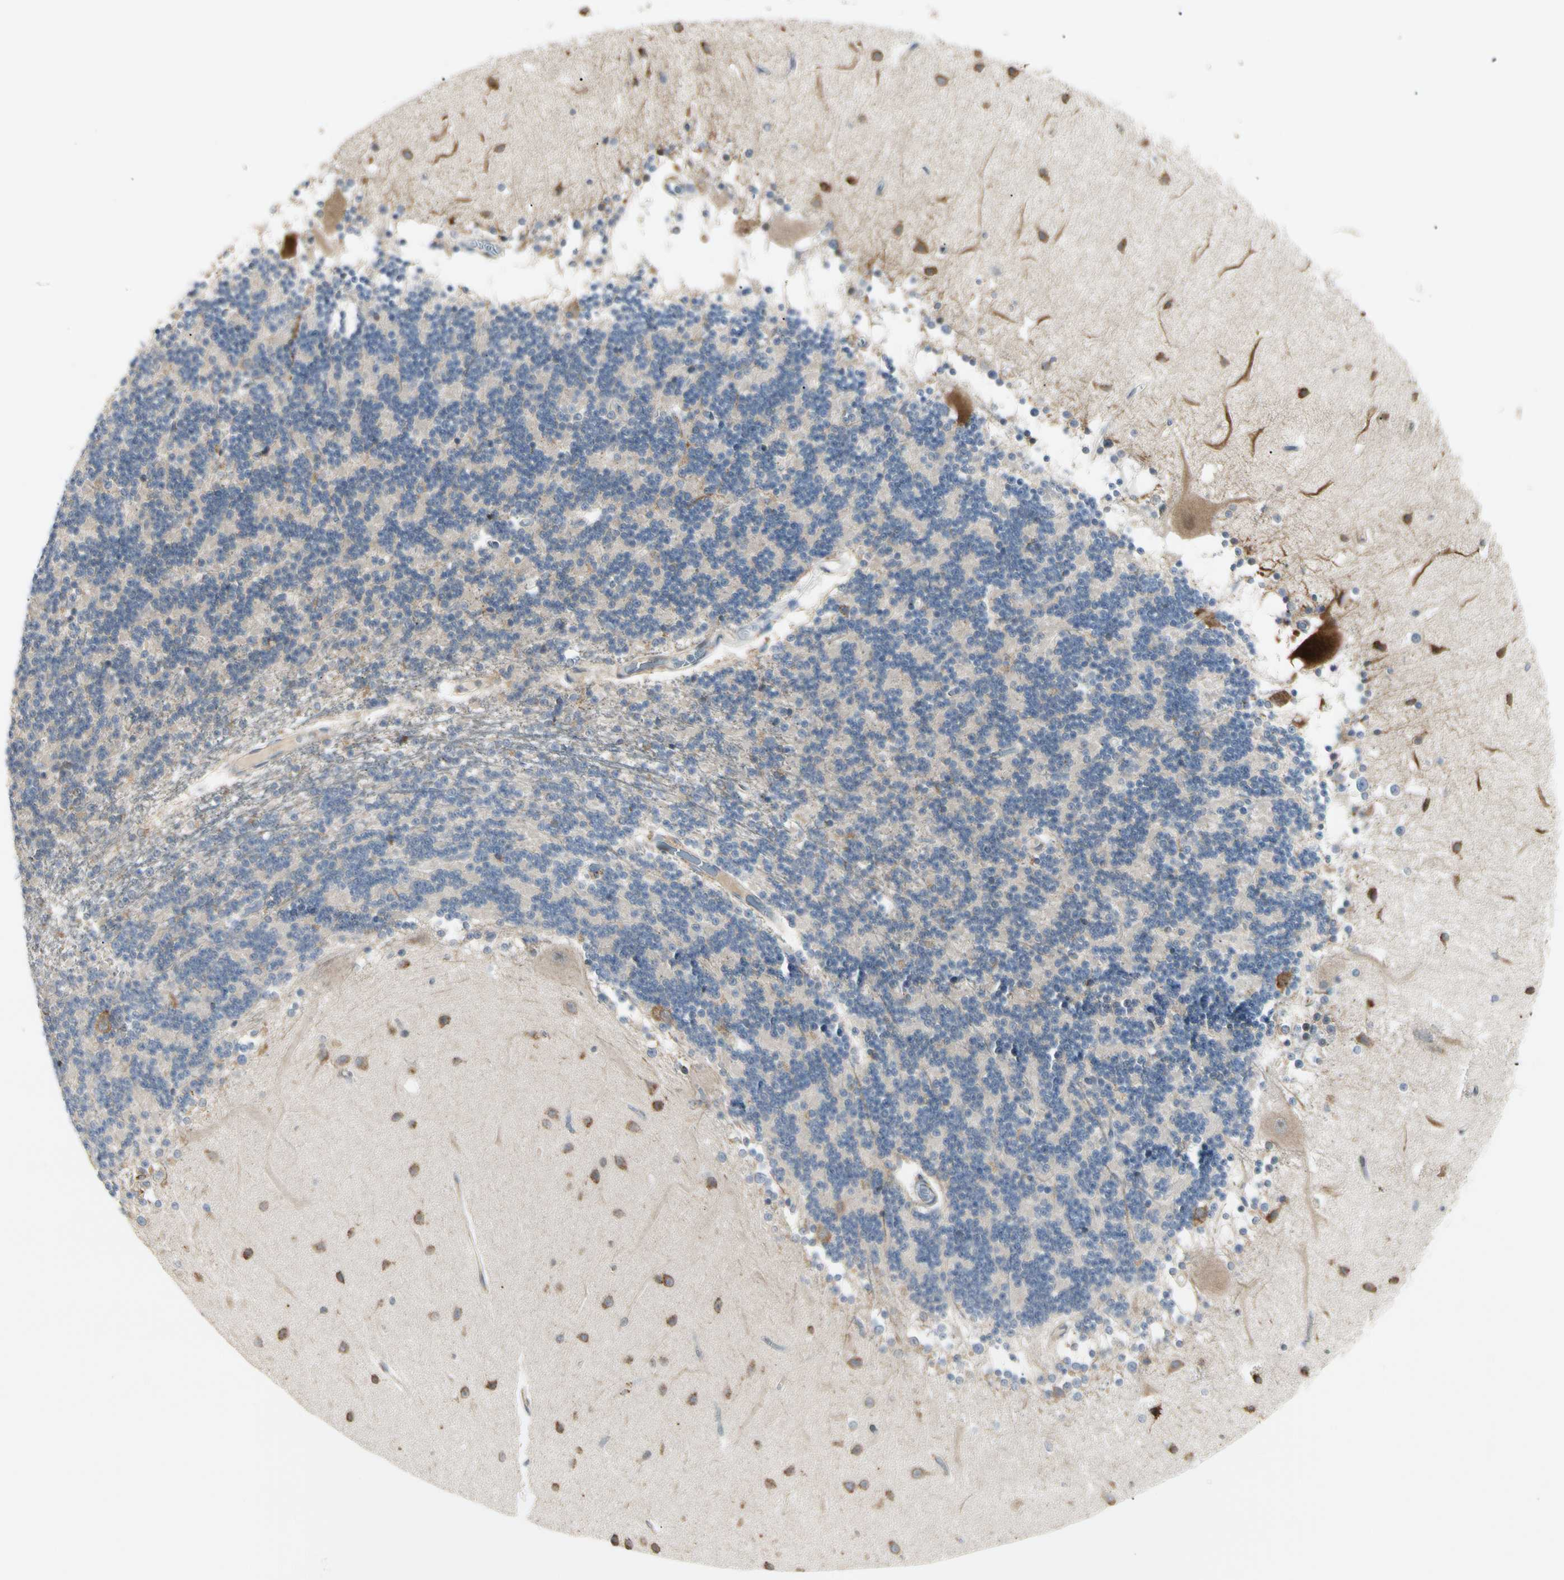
{"staining": {"intensity": "strong", "quantity": "<25%", "location": "cytoplasmic/membranous"}, "tissue": "cerebellum", "cell_type": "Cells in granular layer", "image_type": "normal", "snomed": [{"axis": "morphology", "description": "Normal tissue, NOS"}, {"axis": "topography", "description": "Cerebellum"}], "caption": "DAB immunohistochemical staining of benign human cerebellum shows strong cytoplasmic/membranous protein staining in about <25% of cells in granular layer.", "gene": "HSP90B1", "patient": {"sex": "female", "age": 54}}